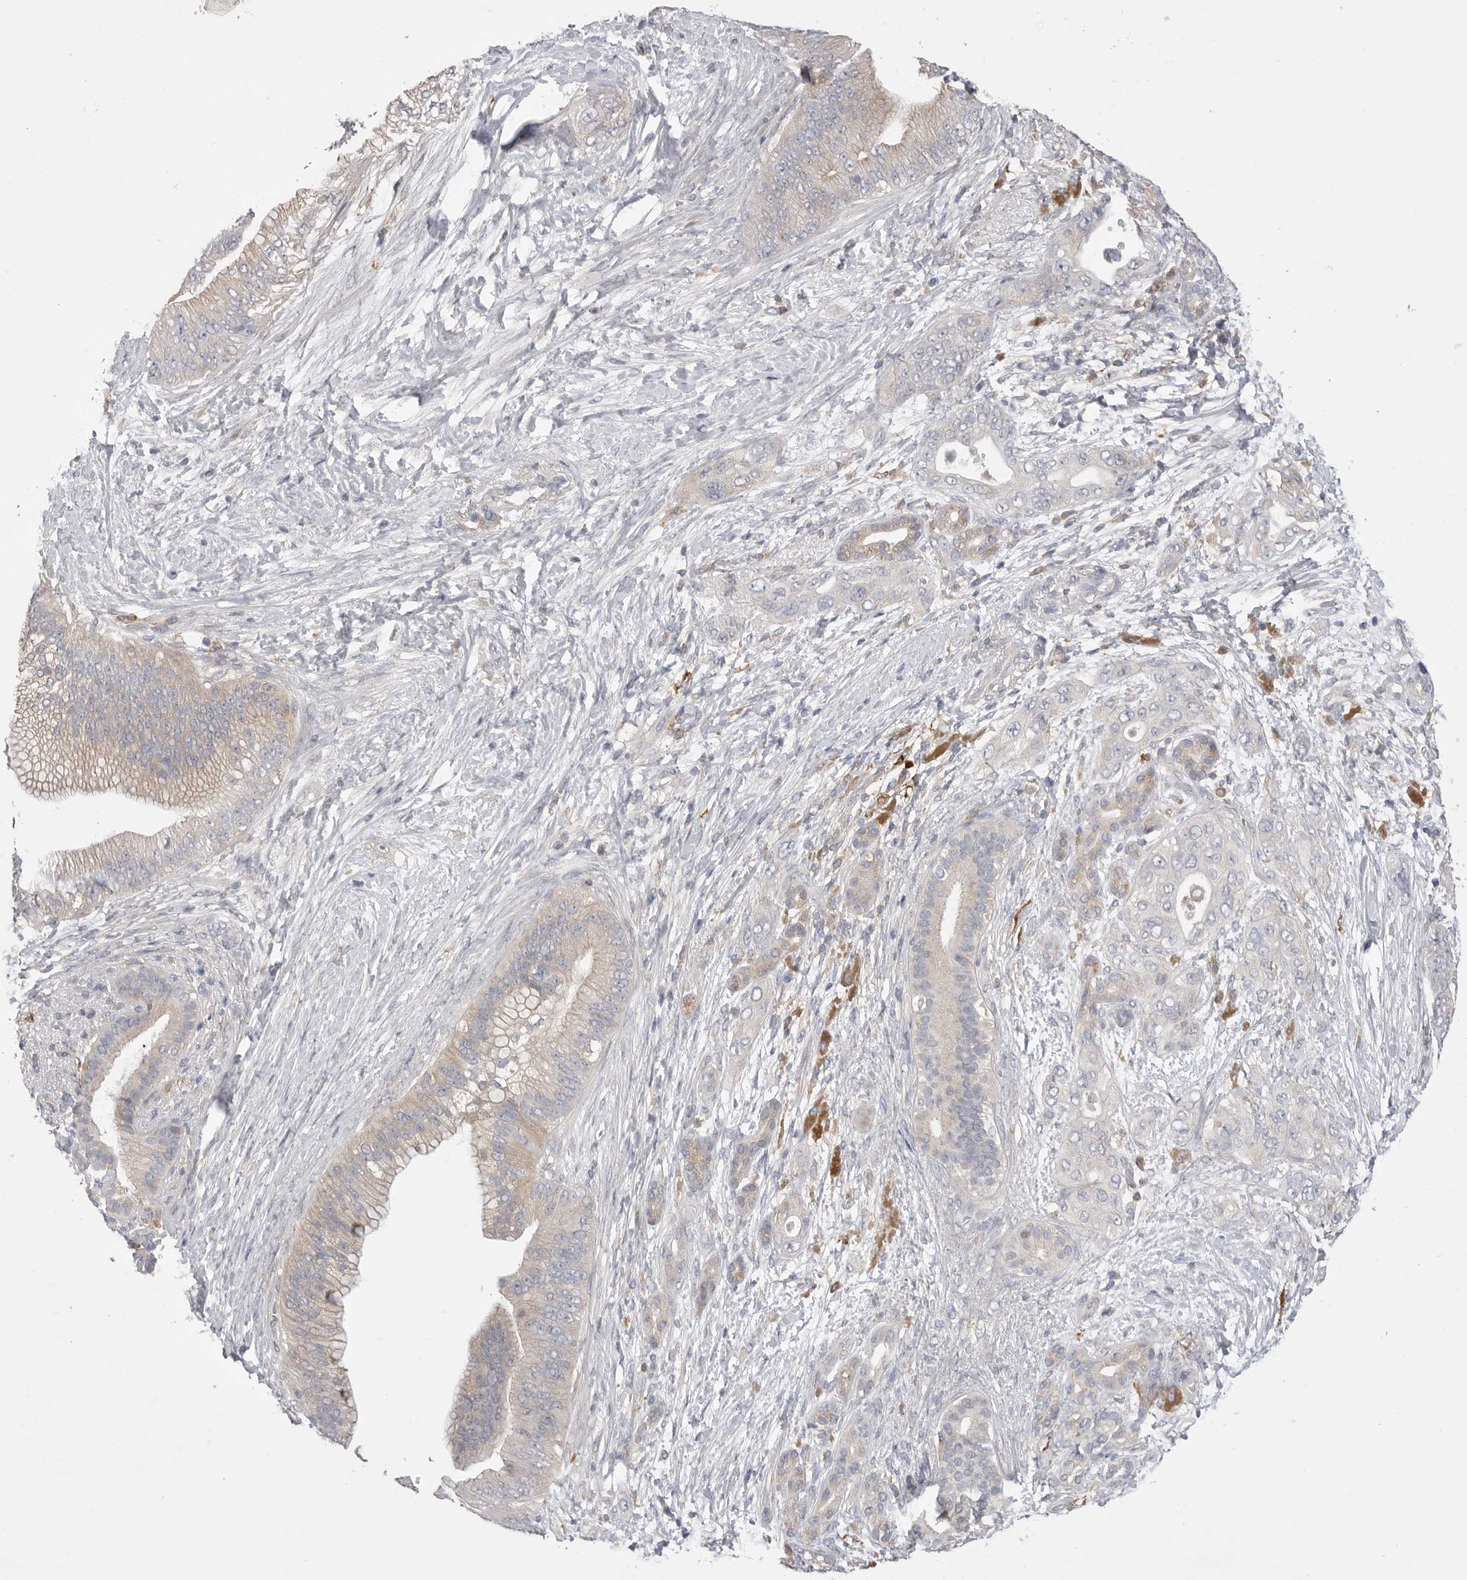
{"staining": {"intensity": "weak", "quantity": "<25%", "location": "cytoplasmic/membranous"}, "tissue": "pancreatic cancer", "cell_type": "Tumor cells", "image_type": "cancer", "snomed": [{"axis": "morphology", "description": "Adenocarcinoma, NOS"}, {"axis": "topography", "description": "Pancreas"}], "caption": "The image exhibits no significant positivity in tumor cells of pancreatic cancer.", "gene": "VAC14", "patient": {"sex": "male", "age": 53}}